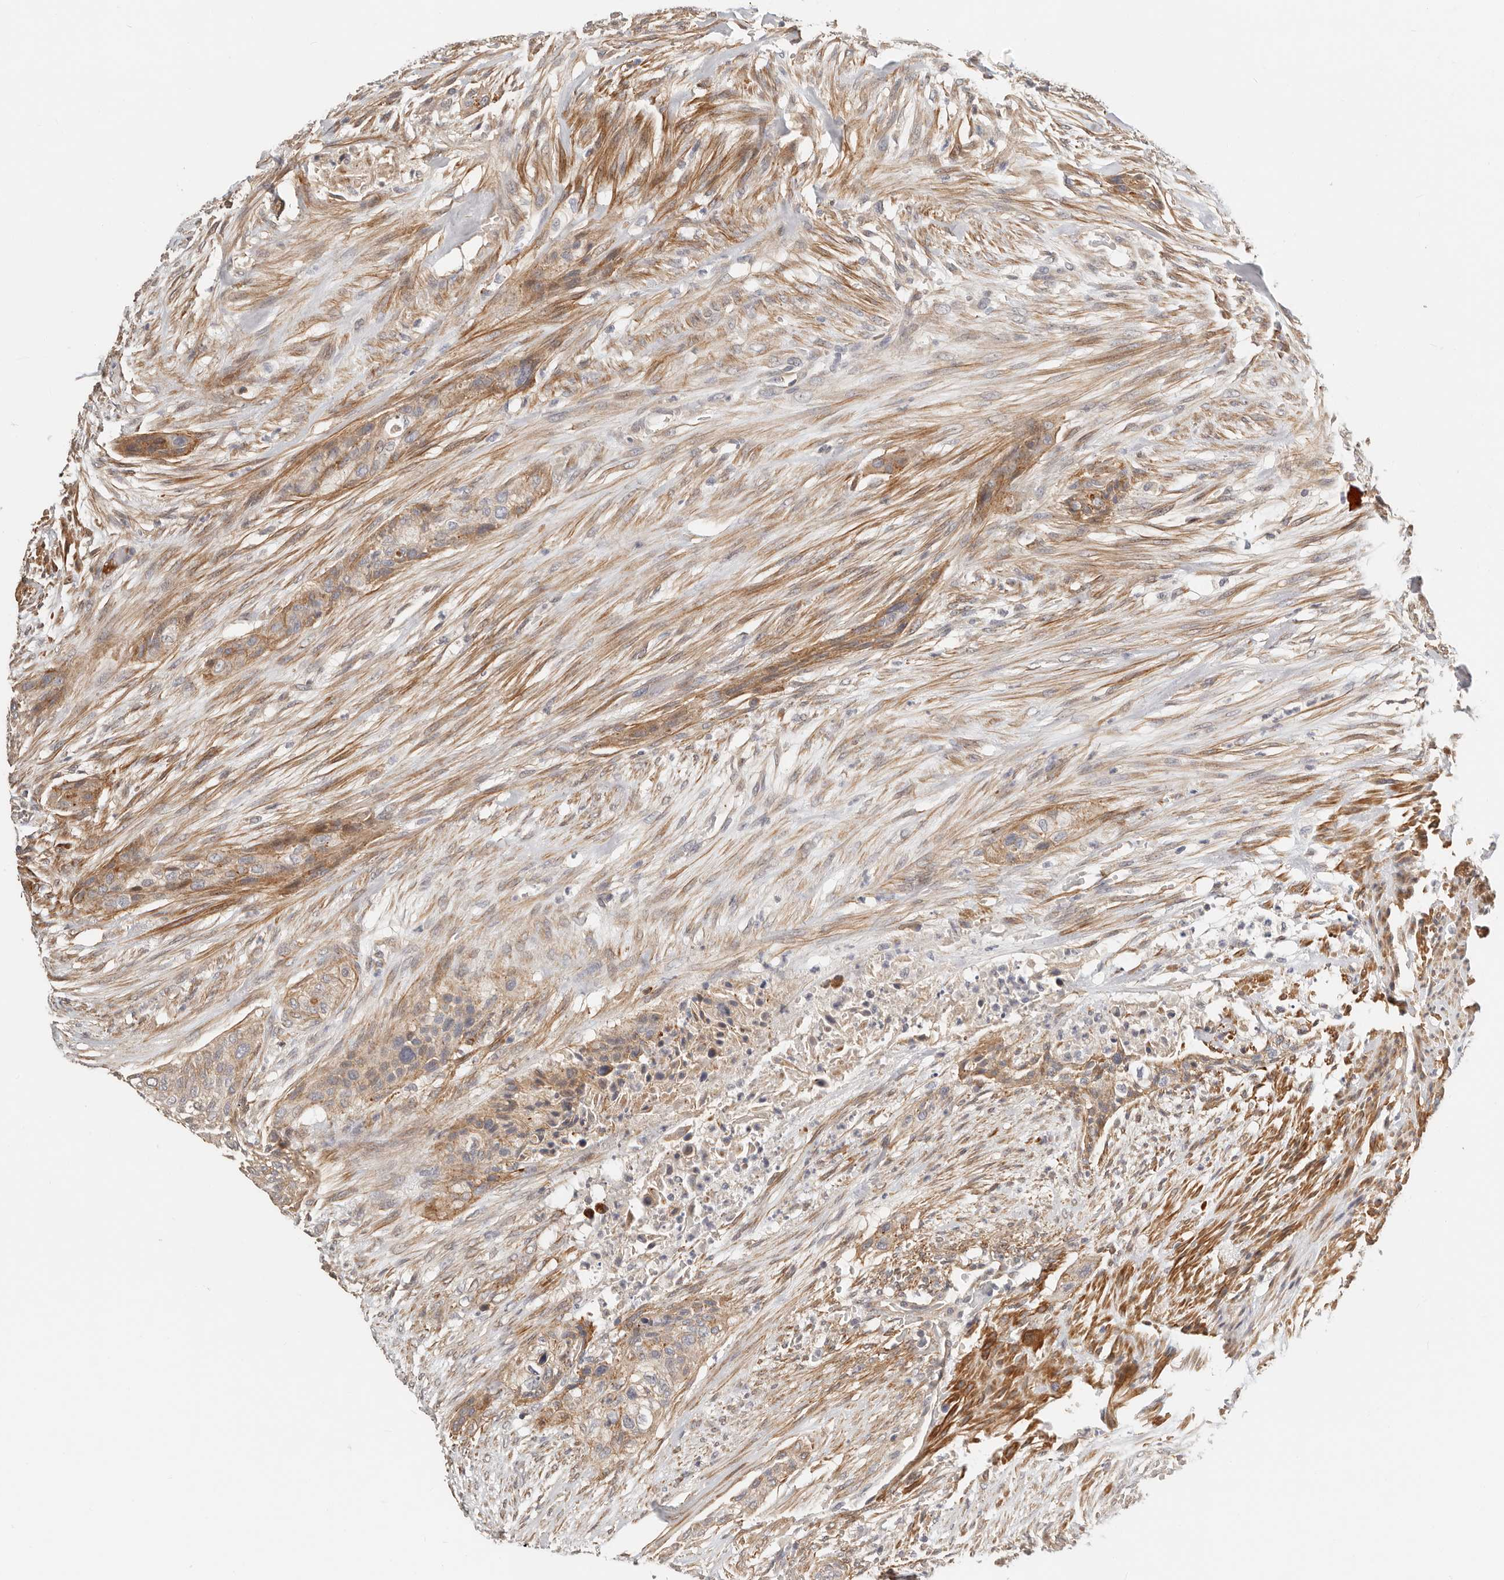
{"staining": {"intensity": "weak", "quantity": ">75%", "location": "cytoplasmic/membranous"}, "tissue": "urothelial cancer", "cell_type": "Tumor cells", "image_type": "cancer", "snomed": [{"axis": "morphology", "description": "Urothelial carcinoma, High grade"}, {"axis": "topography", "description": "Urinary bladder"}], "caption": "This image shows high-grade urothelial carcinoma stained with immunohistochemistry (IHC) to label a protein in brown. The cytoplasmic/membranous of tumor cells show weak positivity for the protein. Nuclei are counter-stained blue.", "gene": "ZRANB1", "patient": {"sex": "male", "age": 35}}